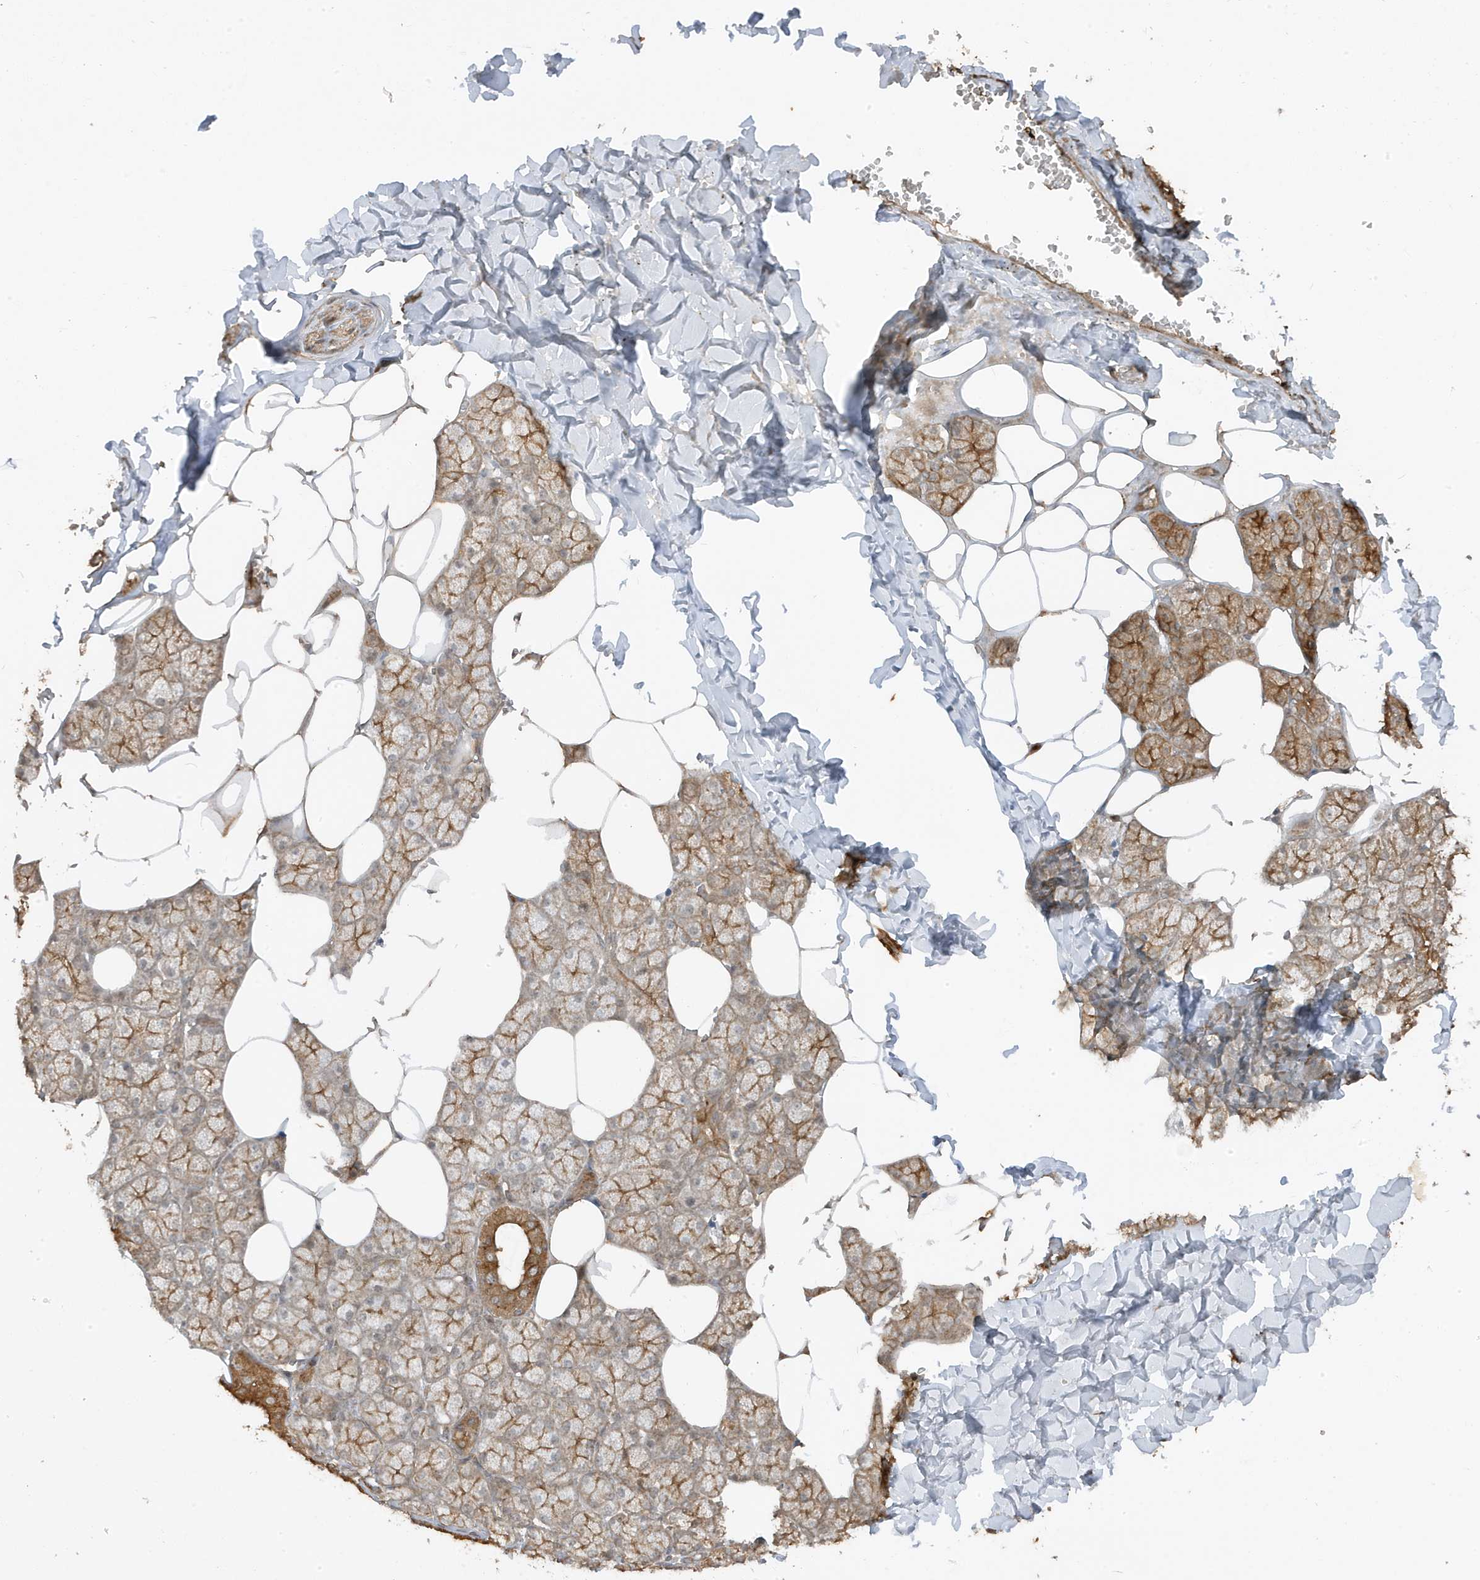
{"staining": {"intensity": "strong", "quantity": ">75%", "location": "cytoplasmic/membranous"}, "tissue": "salivary gland", "cell_type": "Glandular cells", "image_type": "normal", "snomed": [{"axis": "morphology", "description": "Normal tissue, NOS"}, {"axis": "topography", "description": "Salivary gland"}], "caption": "Salivary gland stained for a protein exhibits strong cytoplasmic/membranous positivity in glandular cells.", "gene": "ASAP1", "patient": {"sex": "male", "age": 62}}